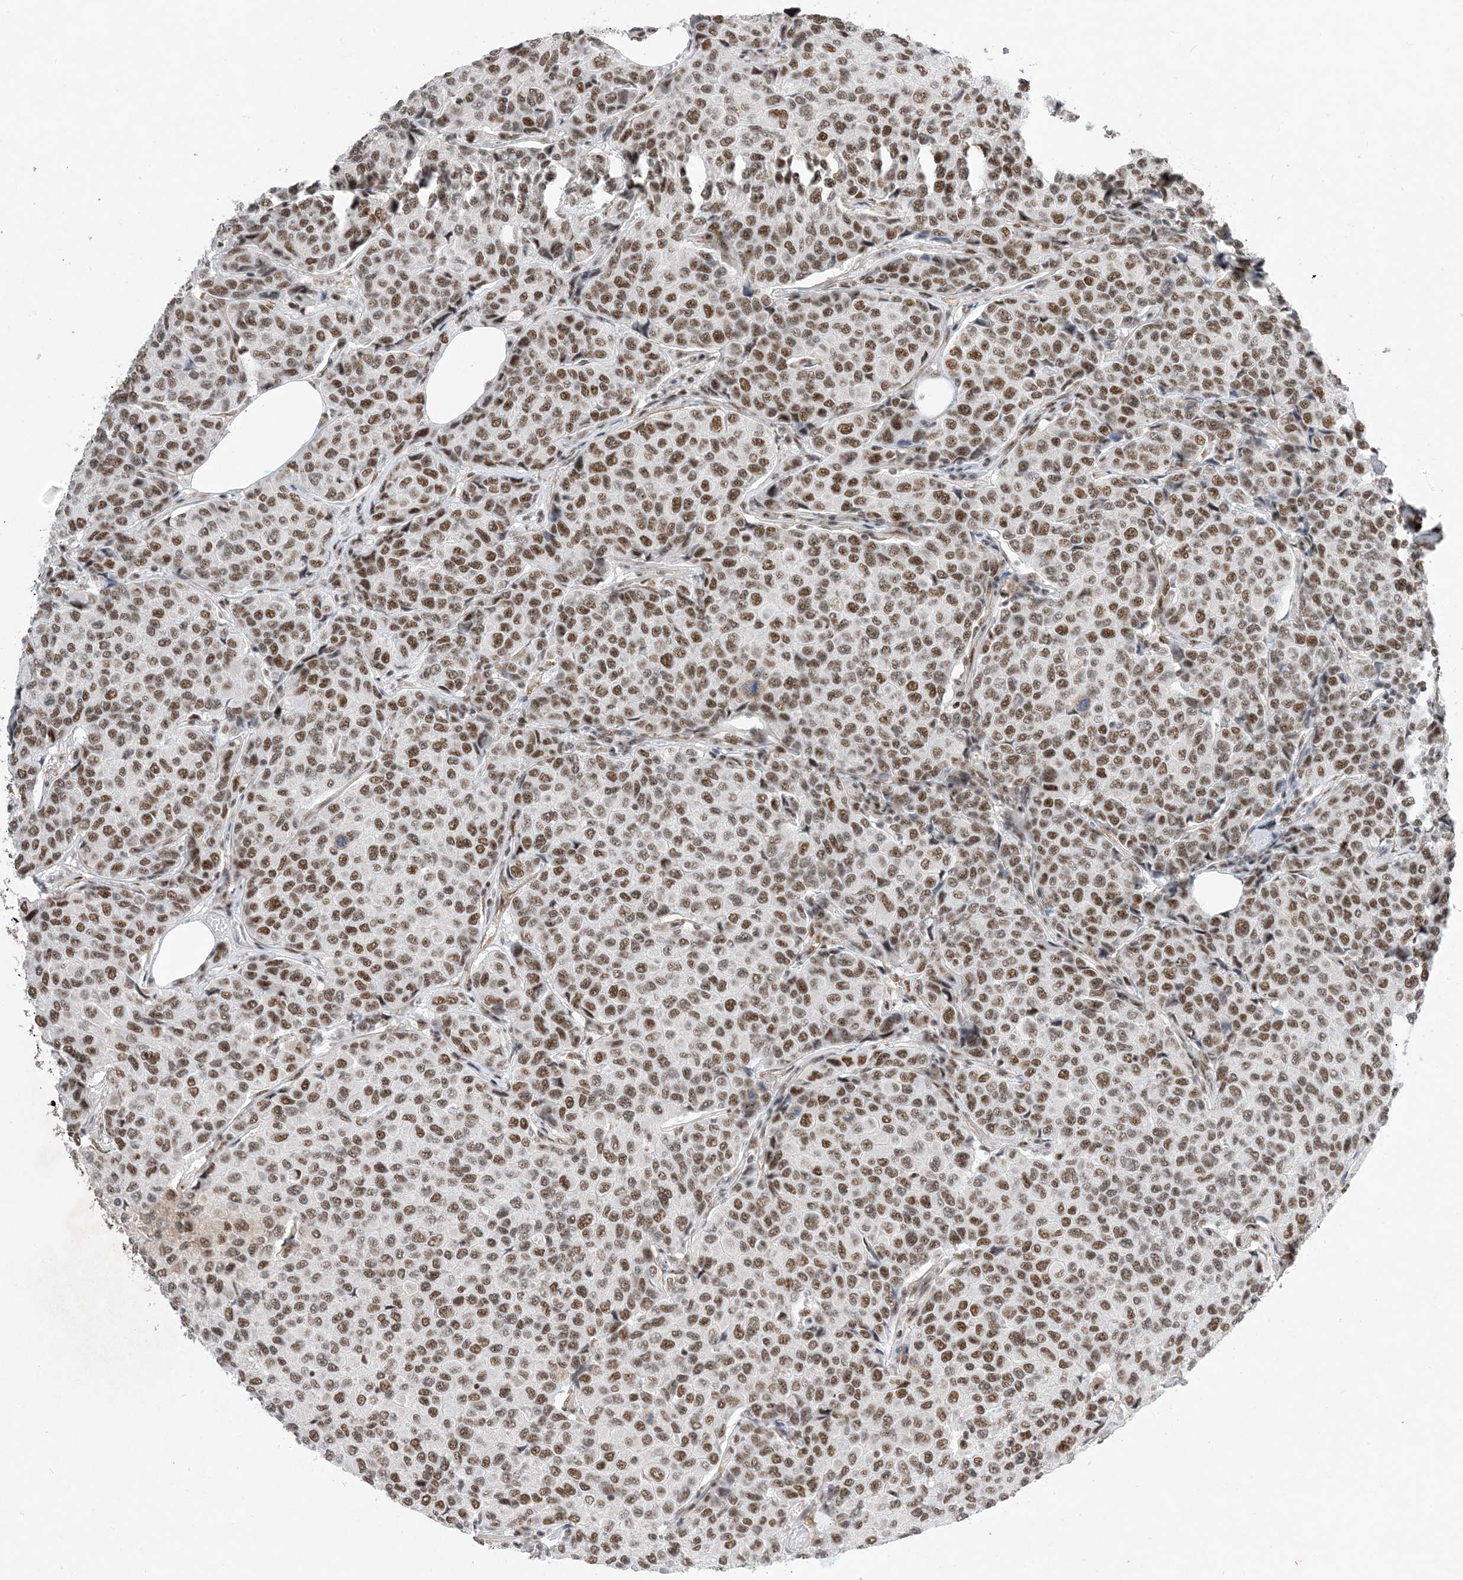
{"staining": {"intensity": "moderate", "quantity": ">75%", "location": "nuclear"}, "tissue": "breast cancer", "cell_type": "Tumor cells", "image_type": "cancer", "snomed": [{"axis": "morphology", "description": "Duct carcinoma"}, {"axis": "topography", "description": "Breast"}], "caption": "Moderate nuclear expression is appreciated in about >75% of tumor cells in breast cancer.", "gene": "SF3A3", "patient": {"sex": "female", "age": 55}}